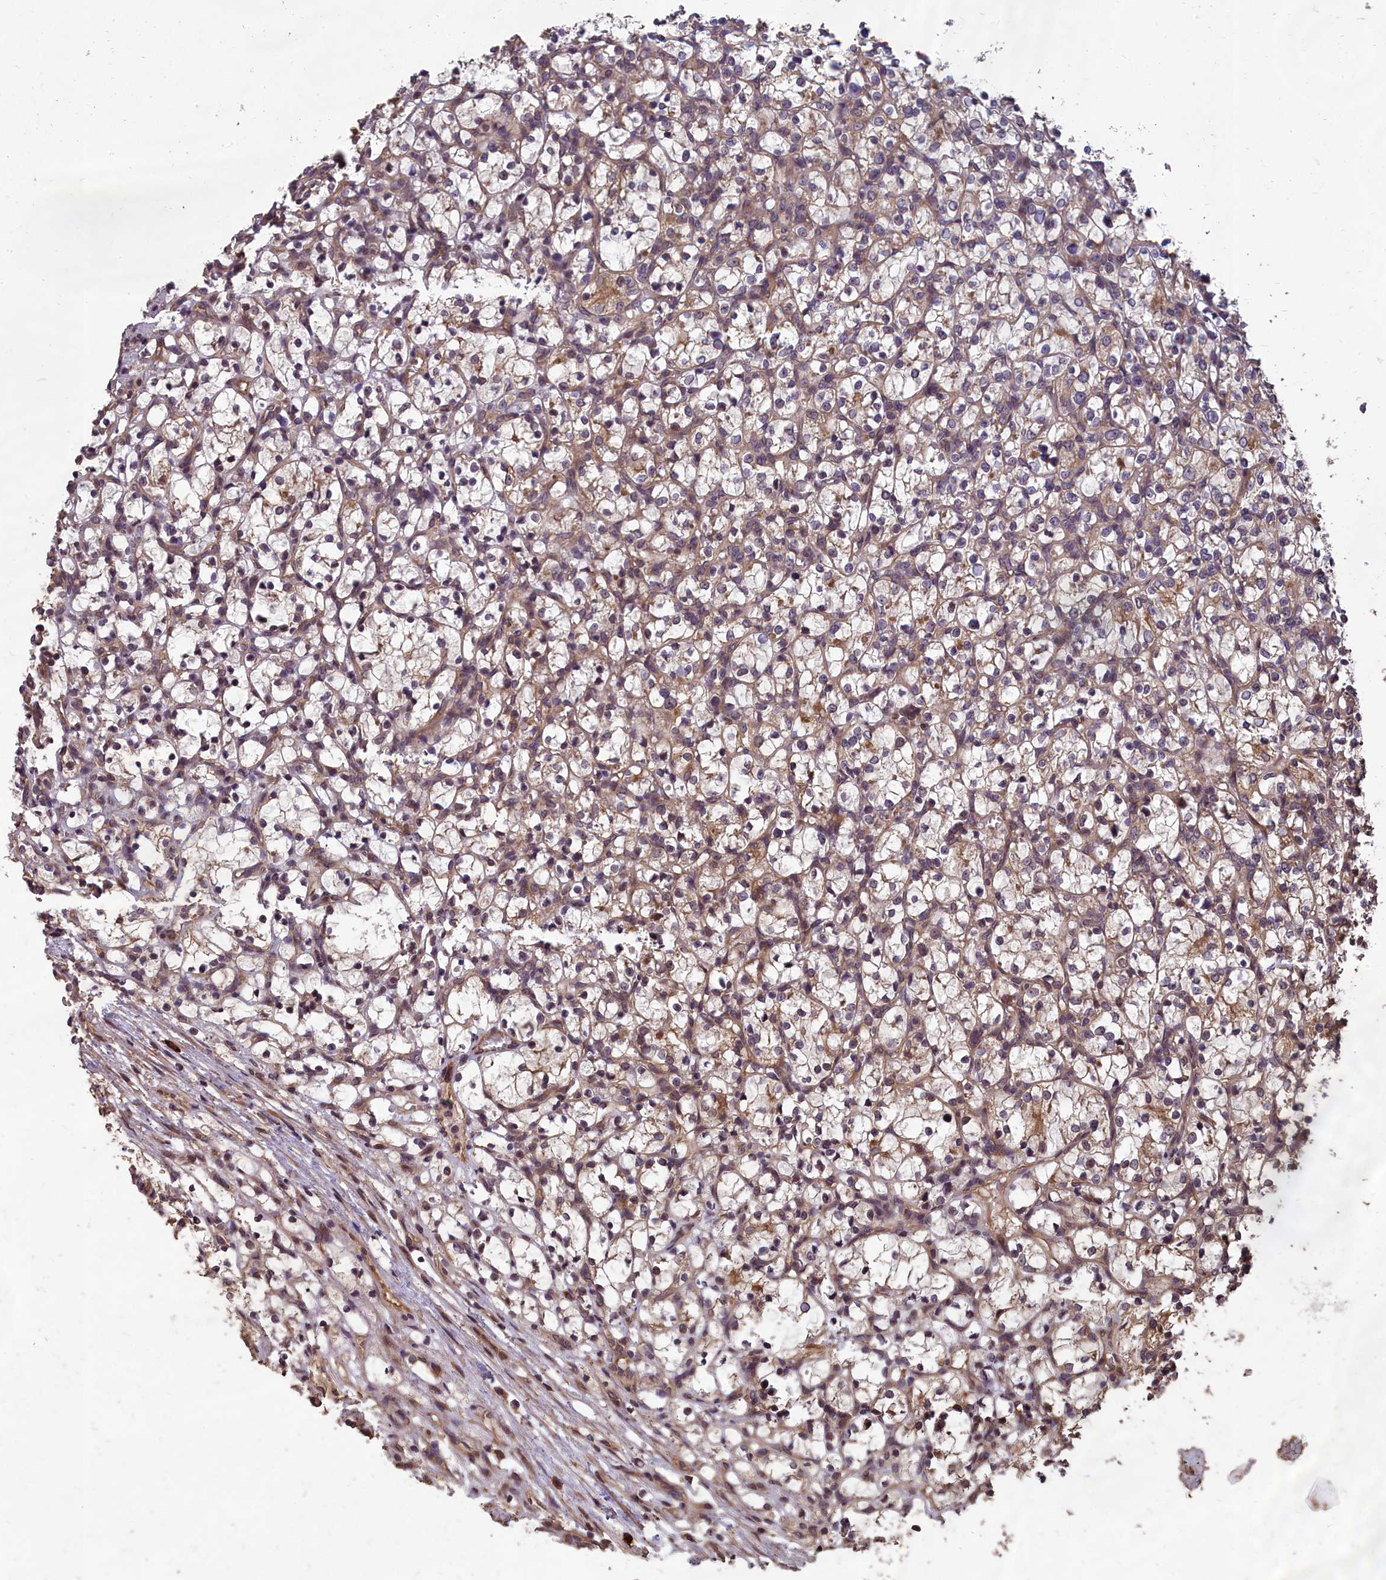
{"staining": {"intensity": "negative", "quantity": "none", "location": "none"}, "tissue": "renal cancer", "cell_type": "Tumor cells", "image_type": "cancer", "snomed": [{"axis": "morphology", "description": "Adenocarcinoma, NOS"}, {"axis": "topography", "description": "Kidney"}], "caption": "This micrograph is of renal cancer (adenocarcinoma) stained with IHC to label a protein in brown with the nuclei are counter-stained blue. There is no staining in tumor cells.", "gene": "CHD9", "patient": {"sex": "female", "age": 69}}